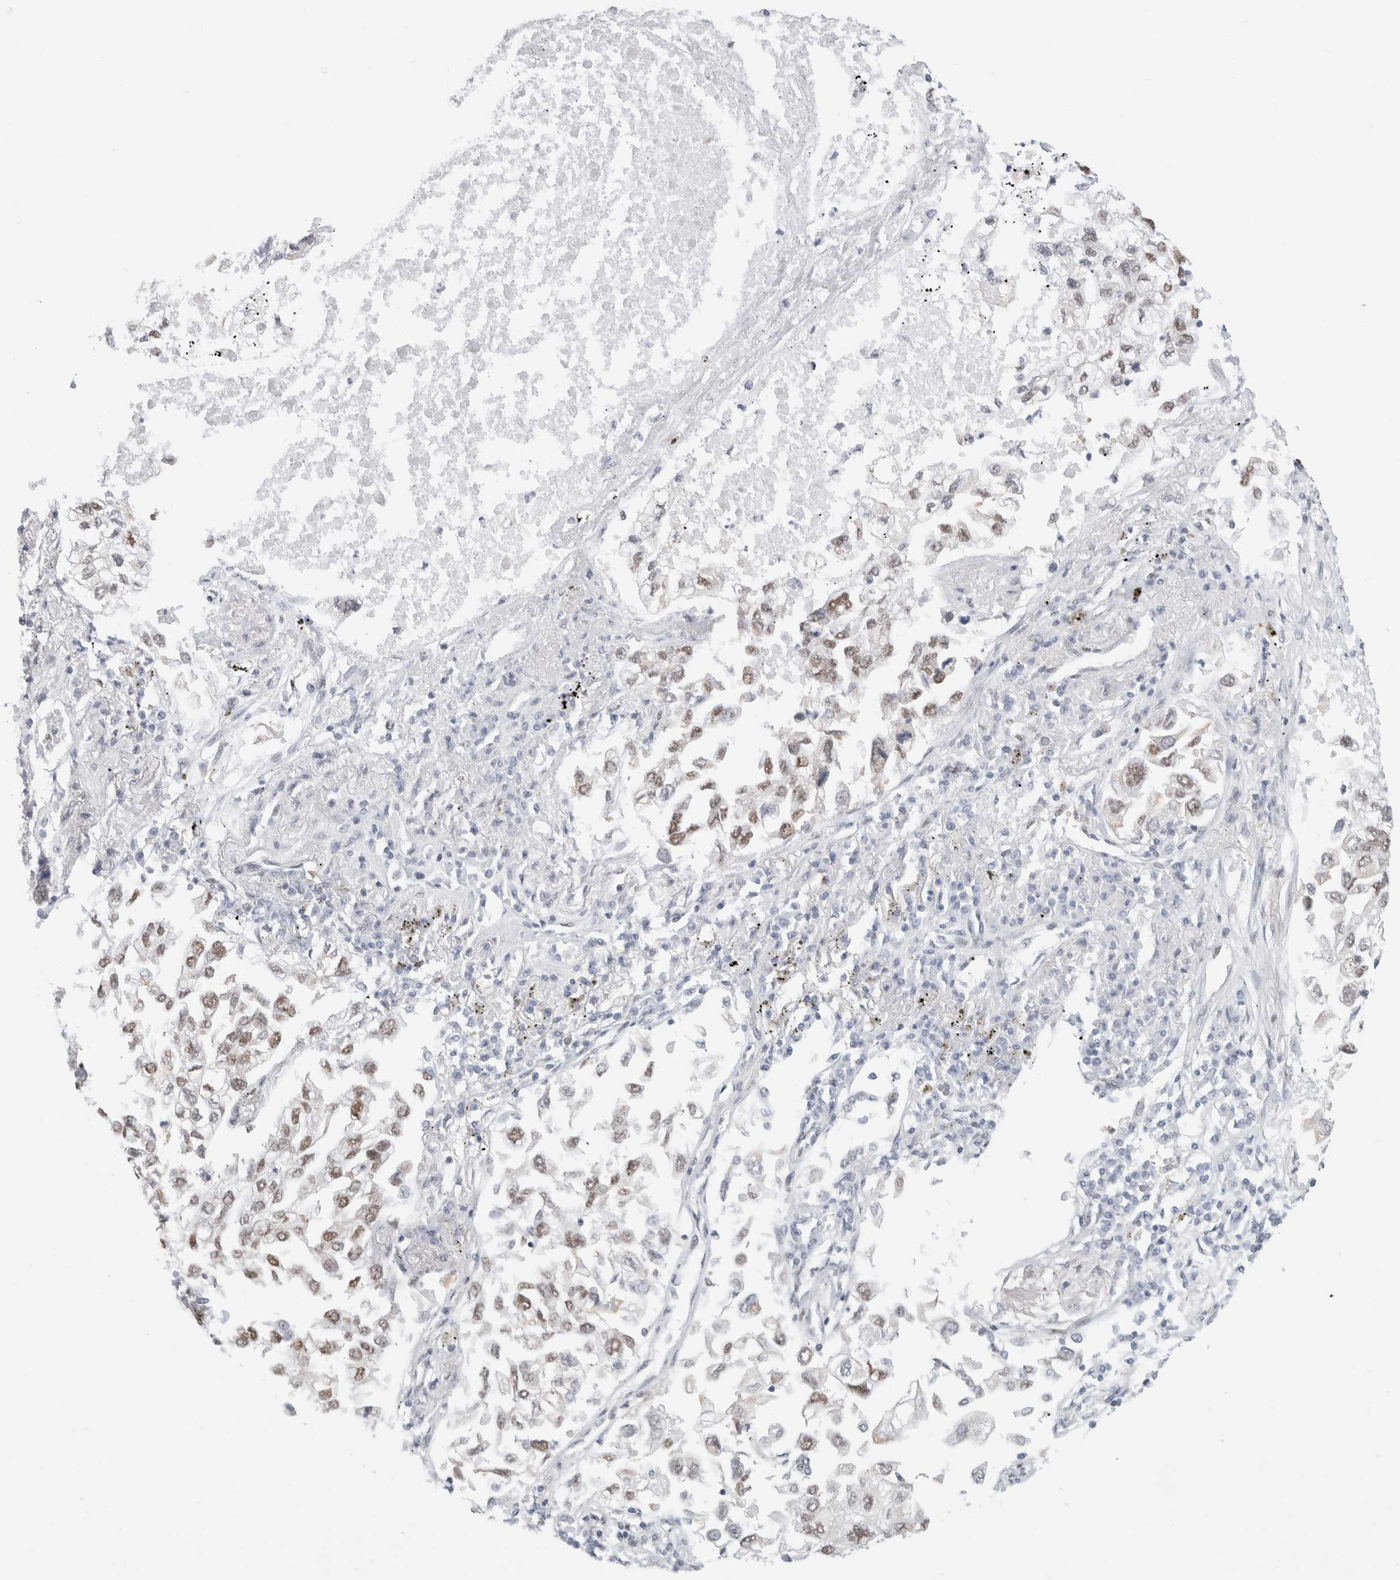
{"staining": {"intensity": "moderate", "quantity": "25%-75%", "location": "nuclear"}, "tissue": "lung cancer", "cell_type": "Tumor cells", "image_type": "cancer", "snomed": [{"axis": "morphology", "description": "Inflammation, NOS"}, {"axis": "morphology", "description": "Adenocarcinoma, NOS"}, {"axis": "topography", "description": "Lung"}], "caption": "This histopathology image demonstrates immunohistochemistry staining of lung cancer (adenocarcinoma), with medium moderate nuclear positivity in approximately 25%-75% of tumor cells.", "gene": "SMARCC1", "patient": {"sex": "male", "age": 63}}